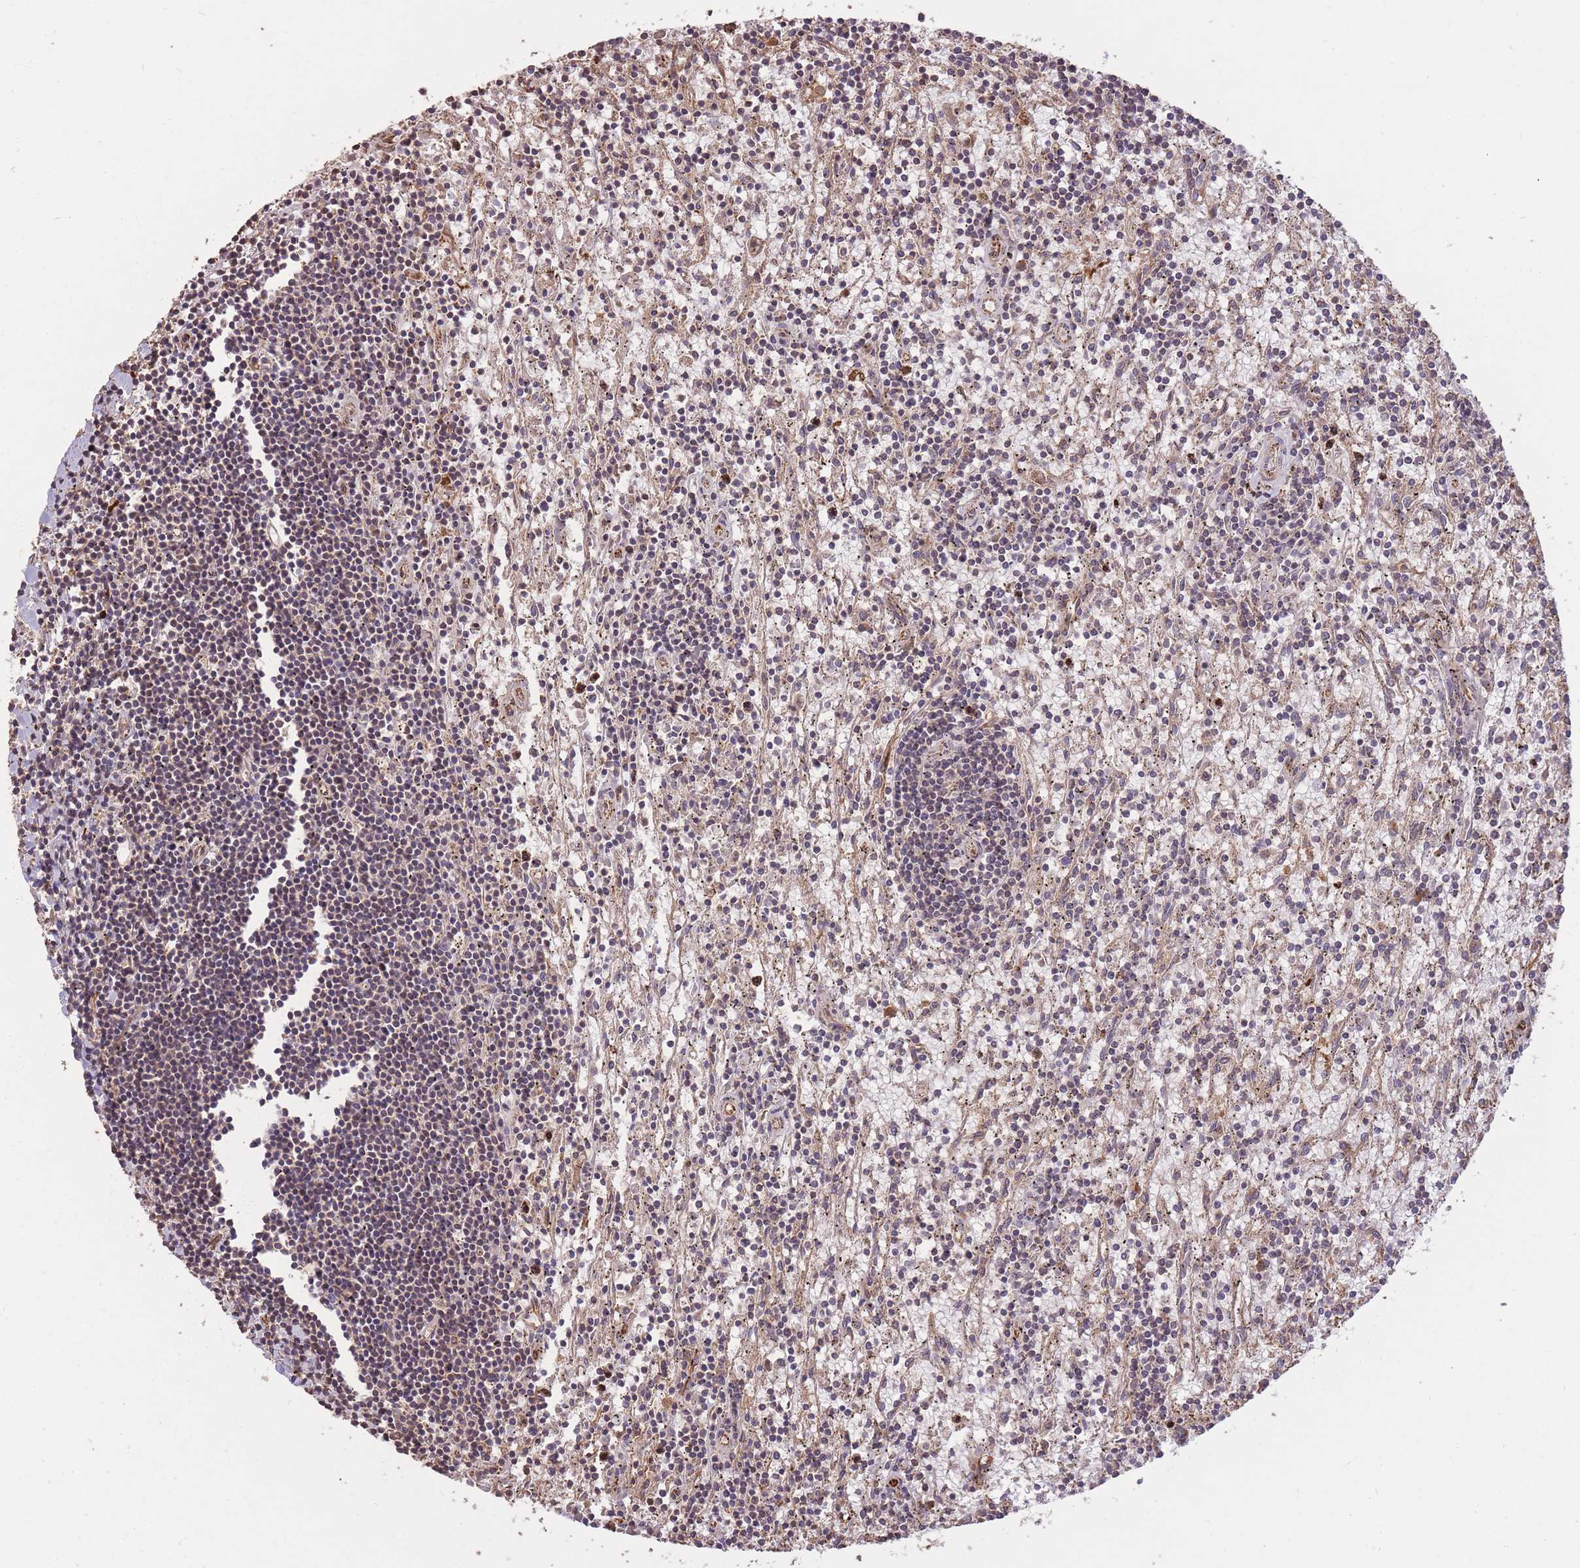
{"staining": {"intensity": "negative", "quantity": "none", "location": "none"}, "tissue": "lymphoma", "cell_type": "Tumor cells", "image_type": "cancer", "snomed": [{"axis": "morphology", "description": "Malignant lymphoma, non-Hodgkin's type, Low grade"}, {"axis": "topography", "description": "Spleen"}], "caption": "Lymphoma was stained to show a protein in brown. There is no significant expression in tumor cells.", "gene": "ERBB3", "patient": {"sex": "male", "age": 76}}